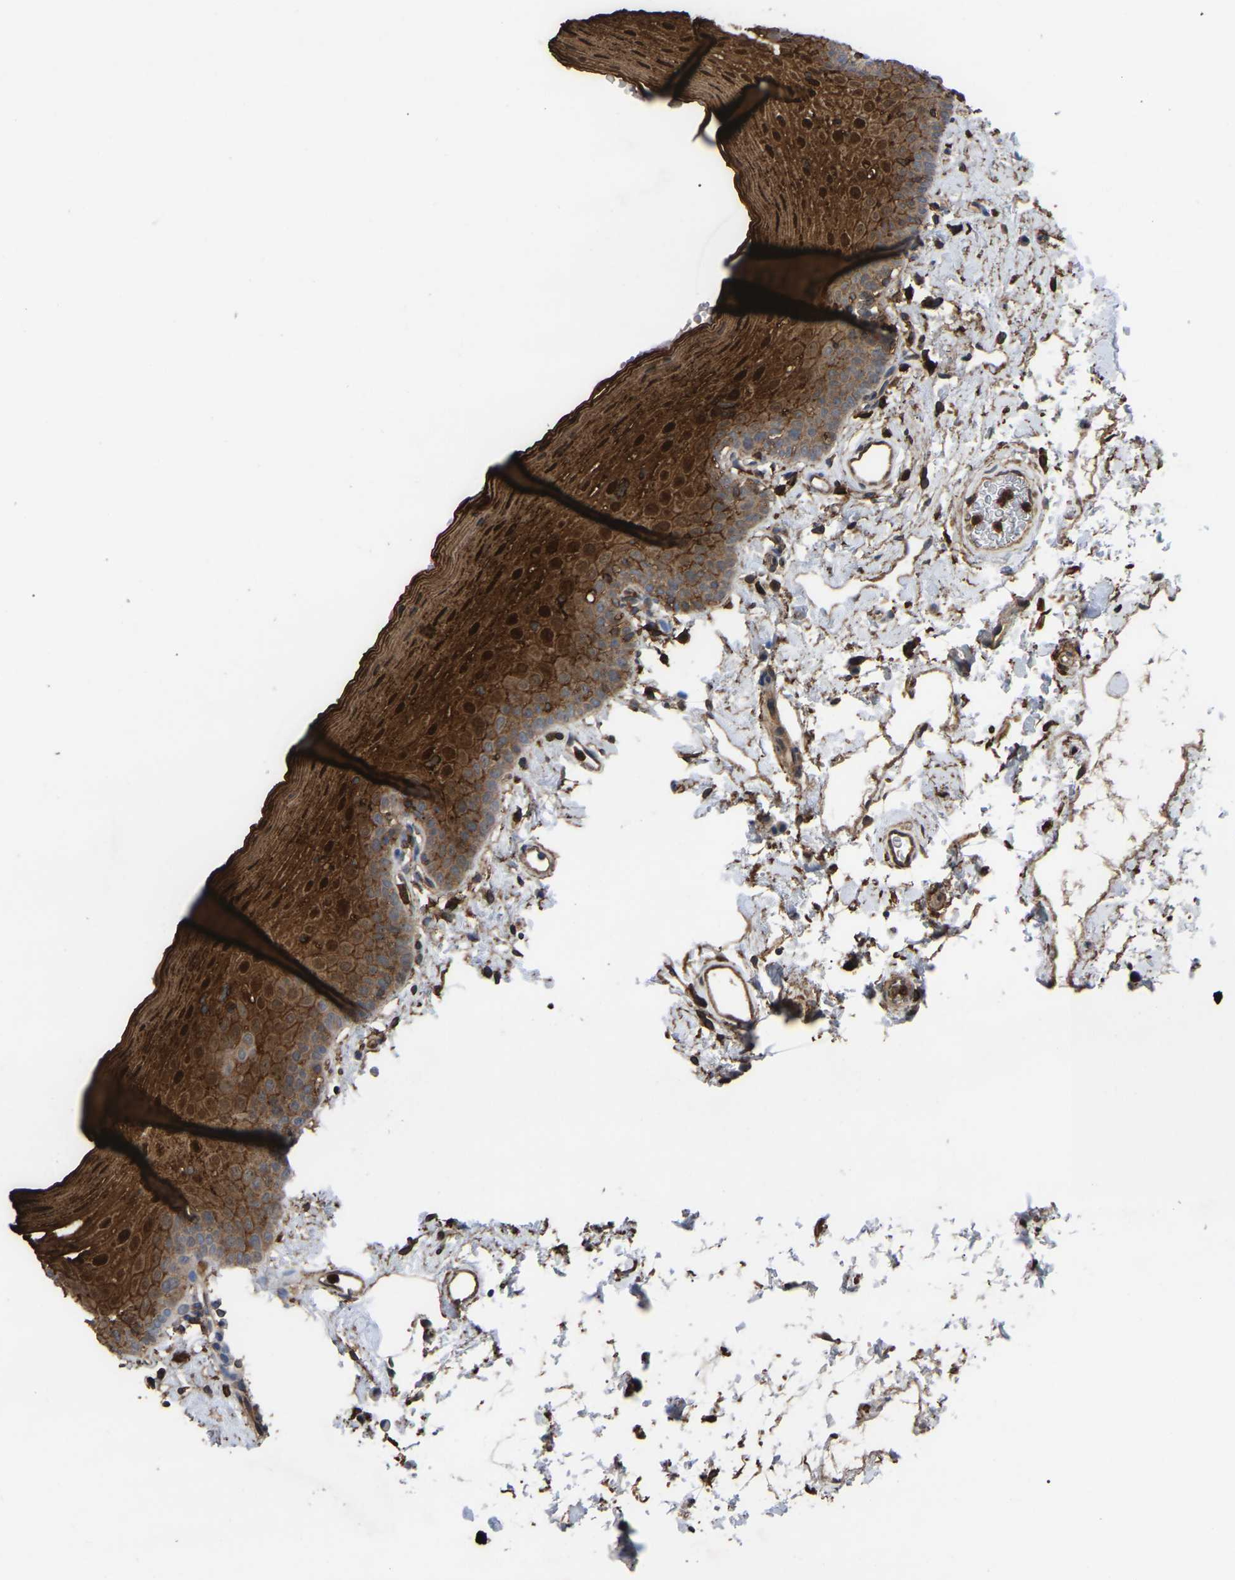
{"staining": {"intensity": "strong", "quantity": ">75%", "location": "cytoplasmic/membranous,nuclear"}, "tissue": "oral mucosa", "cell_type": "Squamous epithelial cells", "image_type": "normal", "snomed": [{"axis": "morphology", "description": "Normal tissue, NOS"}, {"axis": "topography", "description": "Oral tissue"}], "caption": "DAB (3,3'-diaminobenzidine) immunohistochemical staining of unremarkable human oral mucosa displays strong cytoplasmic/membranous,nuclear protein staining in approximately >75% of squamous epithelial cells.", "gene": "CIT", "patient": {"sex": "male", "age": 66}}